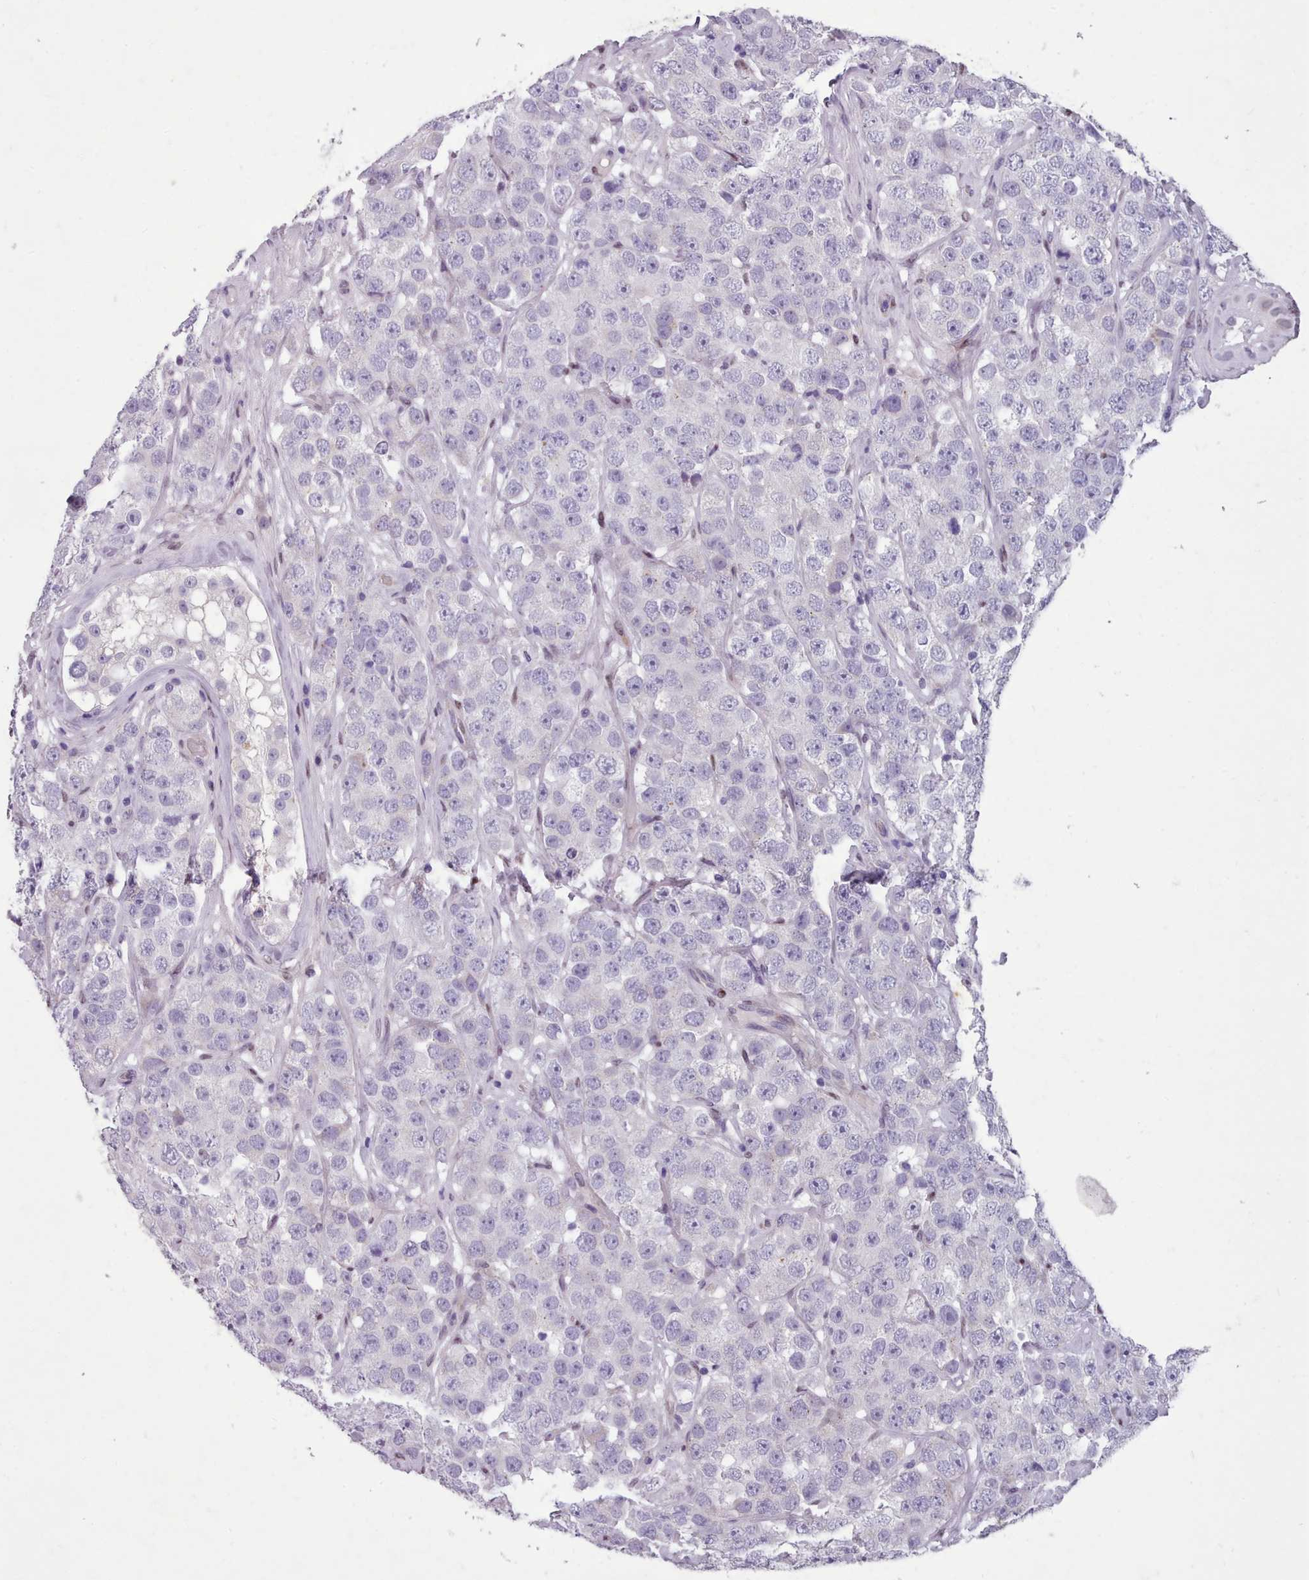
{"staining": {"intensity": "negative", "quantity": "none", "location": "none"}, "tissue": "testis cancer", "cell_type": "Tumor cells", "image_type": "cancer", "snomed": [{"axis": "morphology", "description": "Seminoma, NOS"}, {"axis": "topography", "description": "Testis"}], "caption": "DAB (3,3'-diaminobenzidine) immunohistochemical staining of human testis seminoma demonstrates no significant expression in tumor cells.", "gene": "KCNT2", "patient": {"sex": "male", "age": 28}}